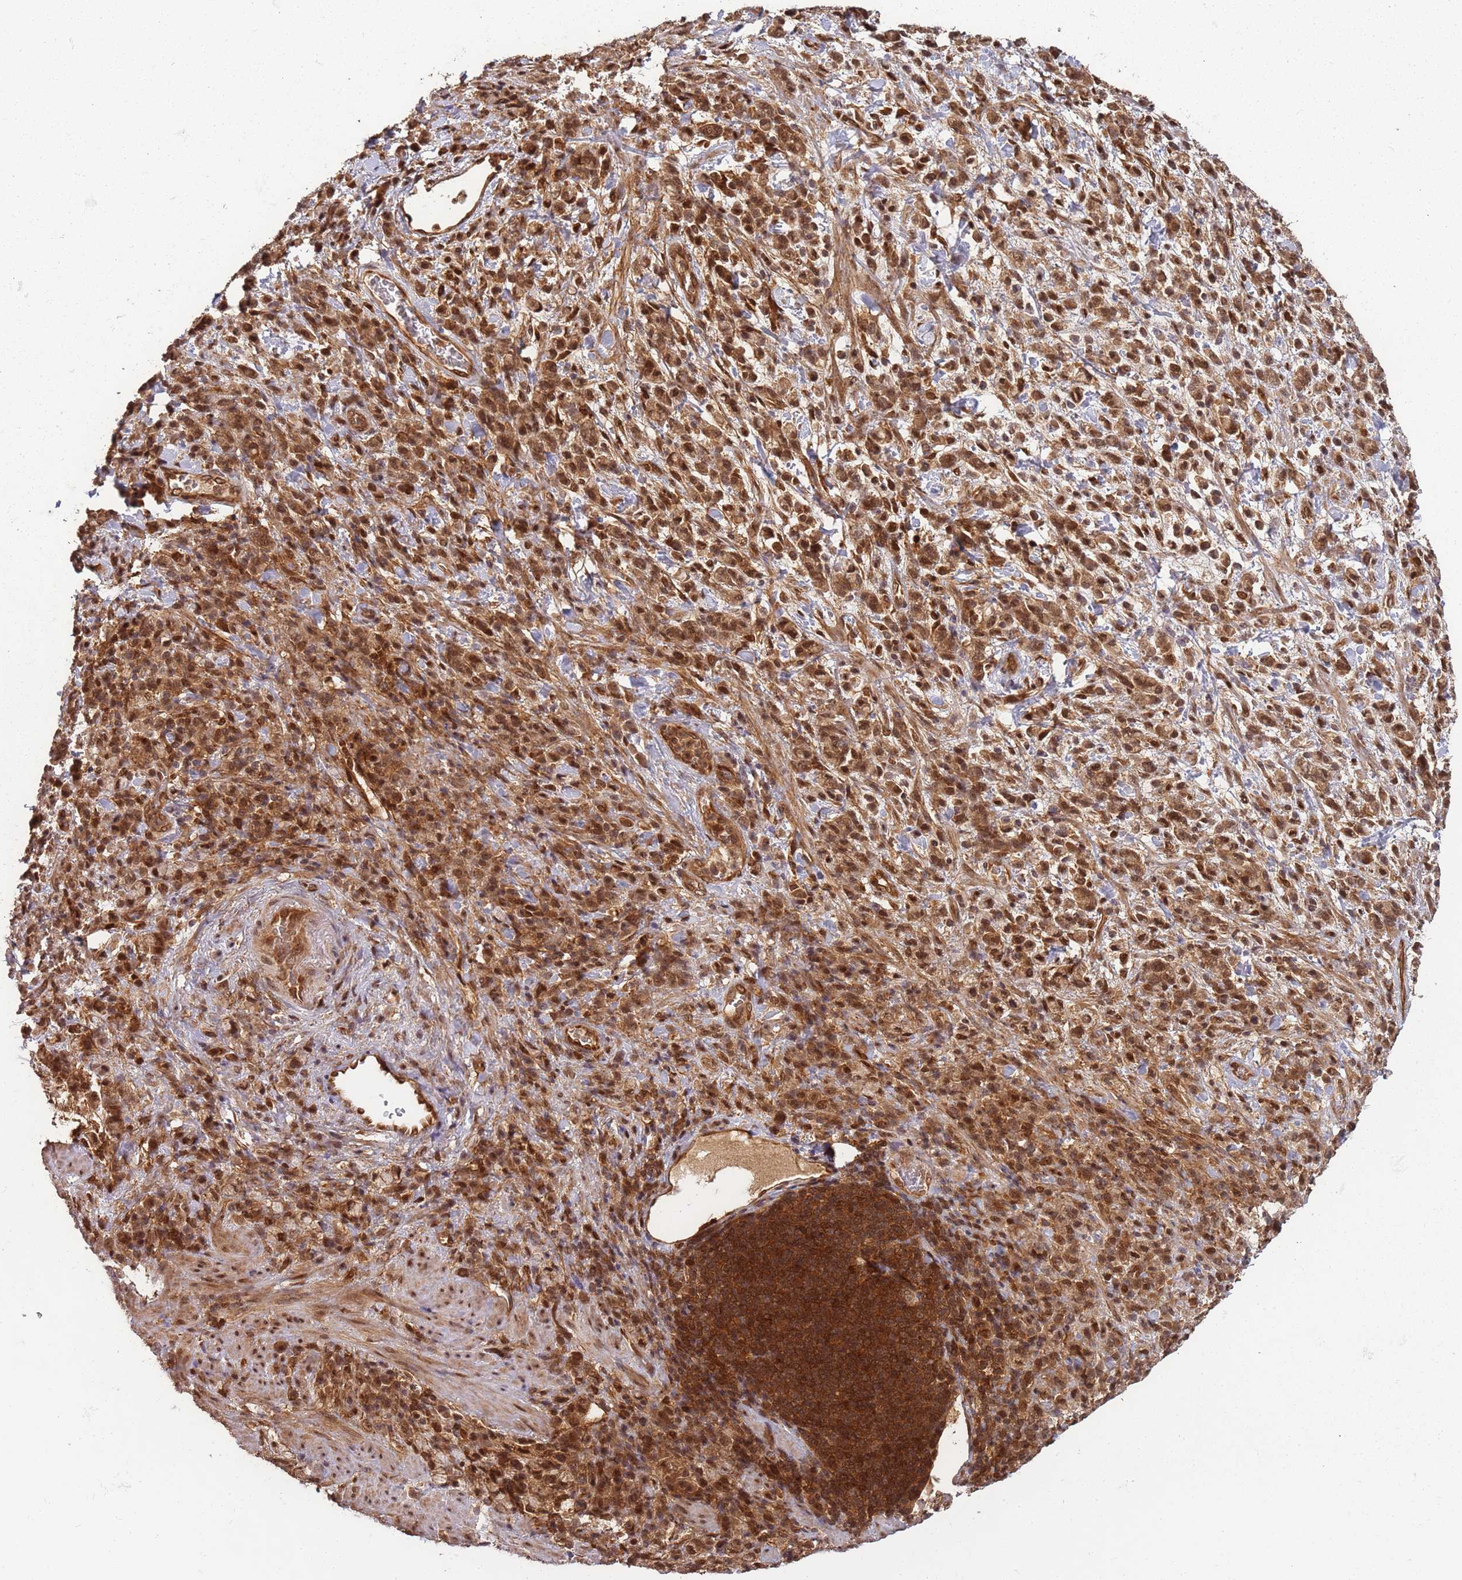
{"staining": {"intensity": "strong", "quantity": ">75%", "location": "nuclear"}, "tissue": "stomach cancer", "cell_type": "Tumor cells", "image_type": "cancer", "snomed": [{"axis": "morphology", "description": "Adenocarcinoma, NOS"}, {"axis": "topography", "description": "Stomach"}], "caption": "Immunohistochemistry (IHC) staining of stomach cancer, which shows high levels of strong nuclear positivity in about >75% of tumor cells indicating strong nuclear protein positivity. The staining was performed using DAB (brown) for protein detection and nuclei were counterstained in hematoxylin (blue).", "gene": "PGLS", "patient": {"sex": "male", "age": 76}}